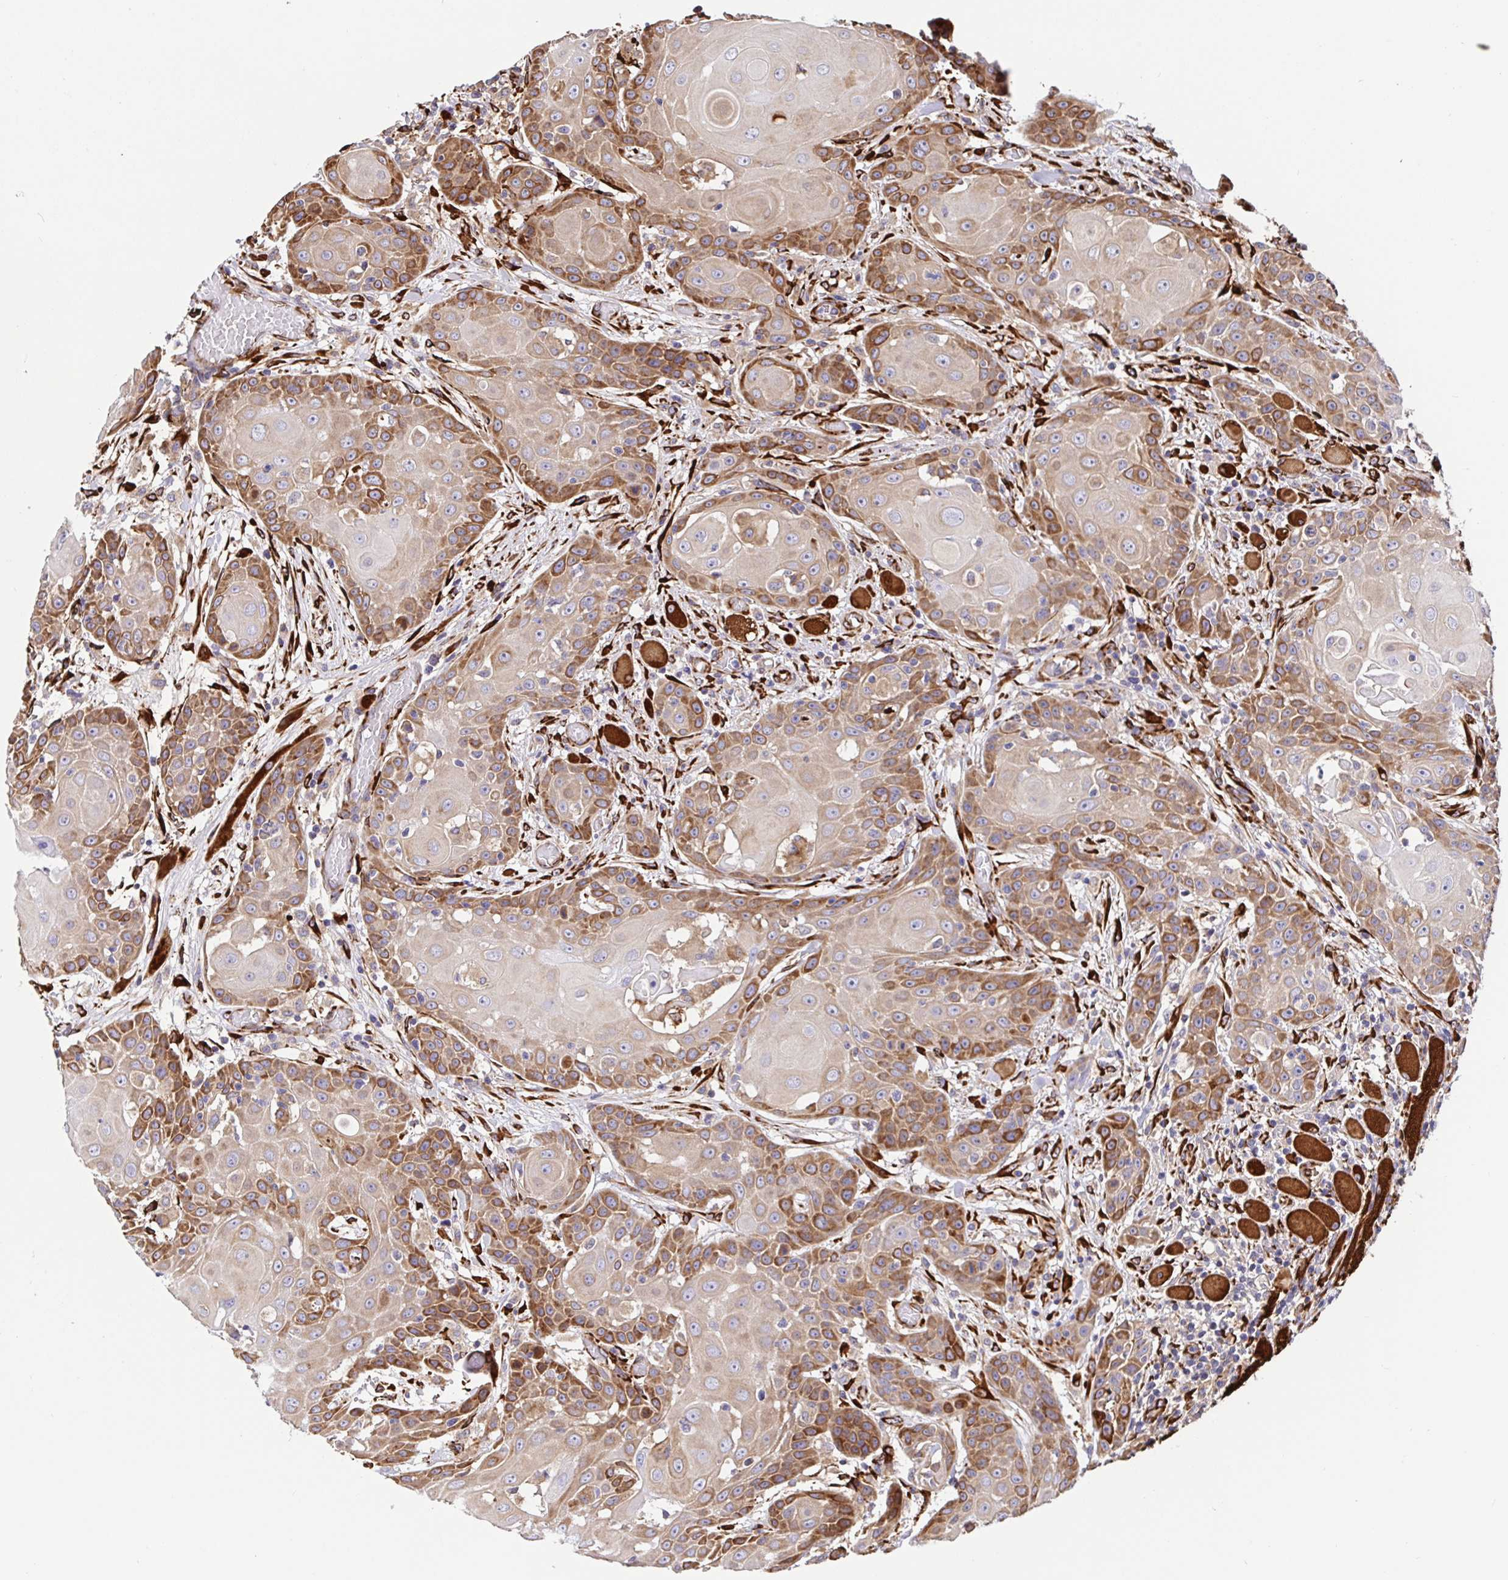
{"staining": {"intensity": "moderate", "quantity": ">75%", "location": "cytoplasmic/membranous"}, "tissue": "head and neck cancer", "cell_type": "Tumor cells", "image_type": "cancer", "snomed": [{"axis": "morphology", "description": "Normal tissue, NOS"}, {"axis": "morphology", "description": "Squamous cell carcinoma, NOS"}, {"axis": "topography", "description": "Oral tissue"}, {"axis": "topography", "description": "Head-Neck"}], "caption": "High-magnification brightfield microscopy of squamous cell carcinoma (head and neck) stained with DAB (brown) and counterstained with hematoxylin (blue). tumor cells exhibit moderate cytoplasmic/membranous positivity is appreciated in about>75% of cells. (DAB (3,3'-diaminobenzidine) IHC with brightfield microscopy, high magnification).", "gene": "MAOA", "patient": {"sex": "female", "age": 55}}